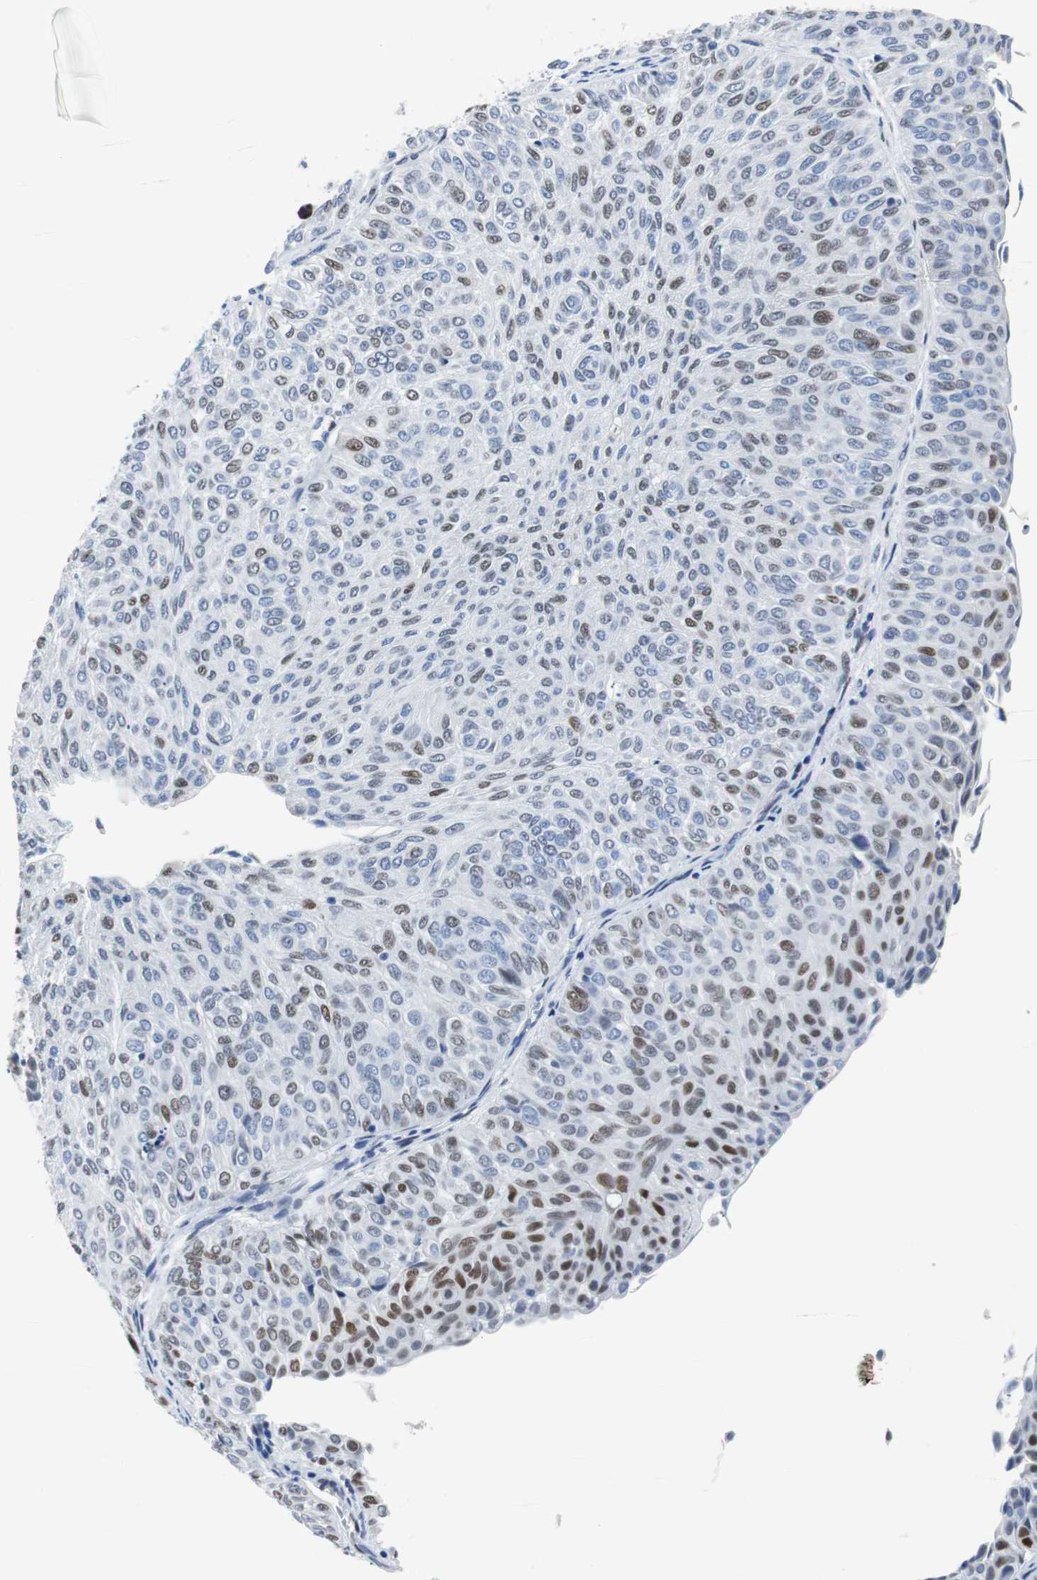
{"staining": {"intensity": "weak", "quantity": "<25%", "location": "nuclear"}, "tissue": "urothelial cancer", "cell_type": "Tumor cells", "image_type": "cancer", "snomed": [{"axis": "morphology", "description": "Urothelial carcinoma, Low grade"}, {"axis": "topography", "description": "Urinary bladder"}], "caption": "There is no significant positivity in tumor cells of urothelial carcinoma (low-grade). The staining is performed using DAB (3,3'-diaminobenzidine) brown chromogen with nuclei counter-stained in using hematoxylin.", "gene": "JUN", "patient": {"sex": "male", "age": 78}}